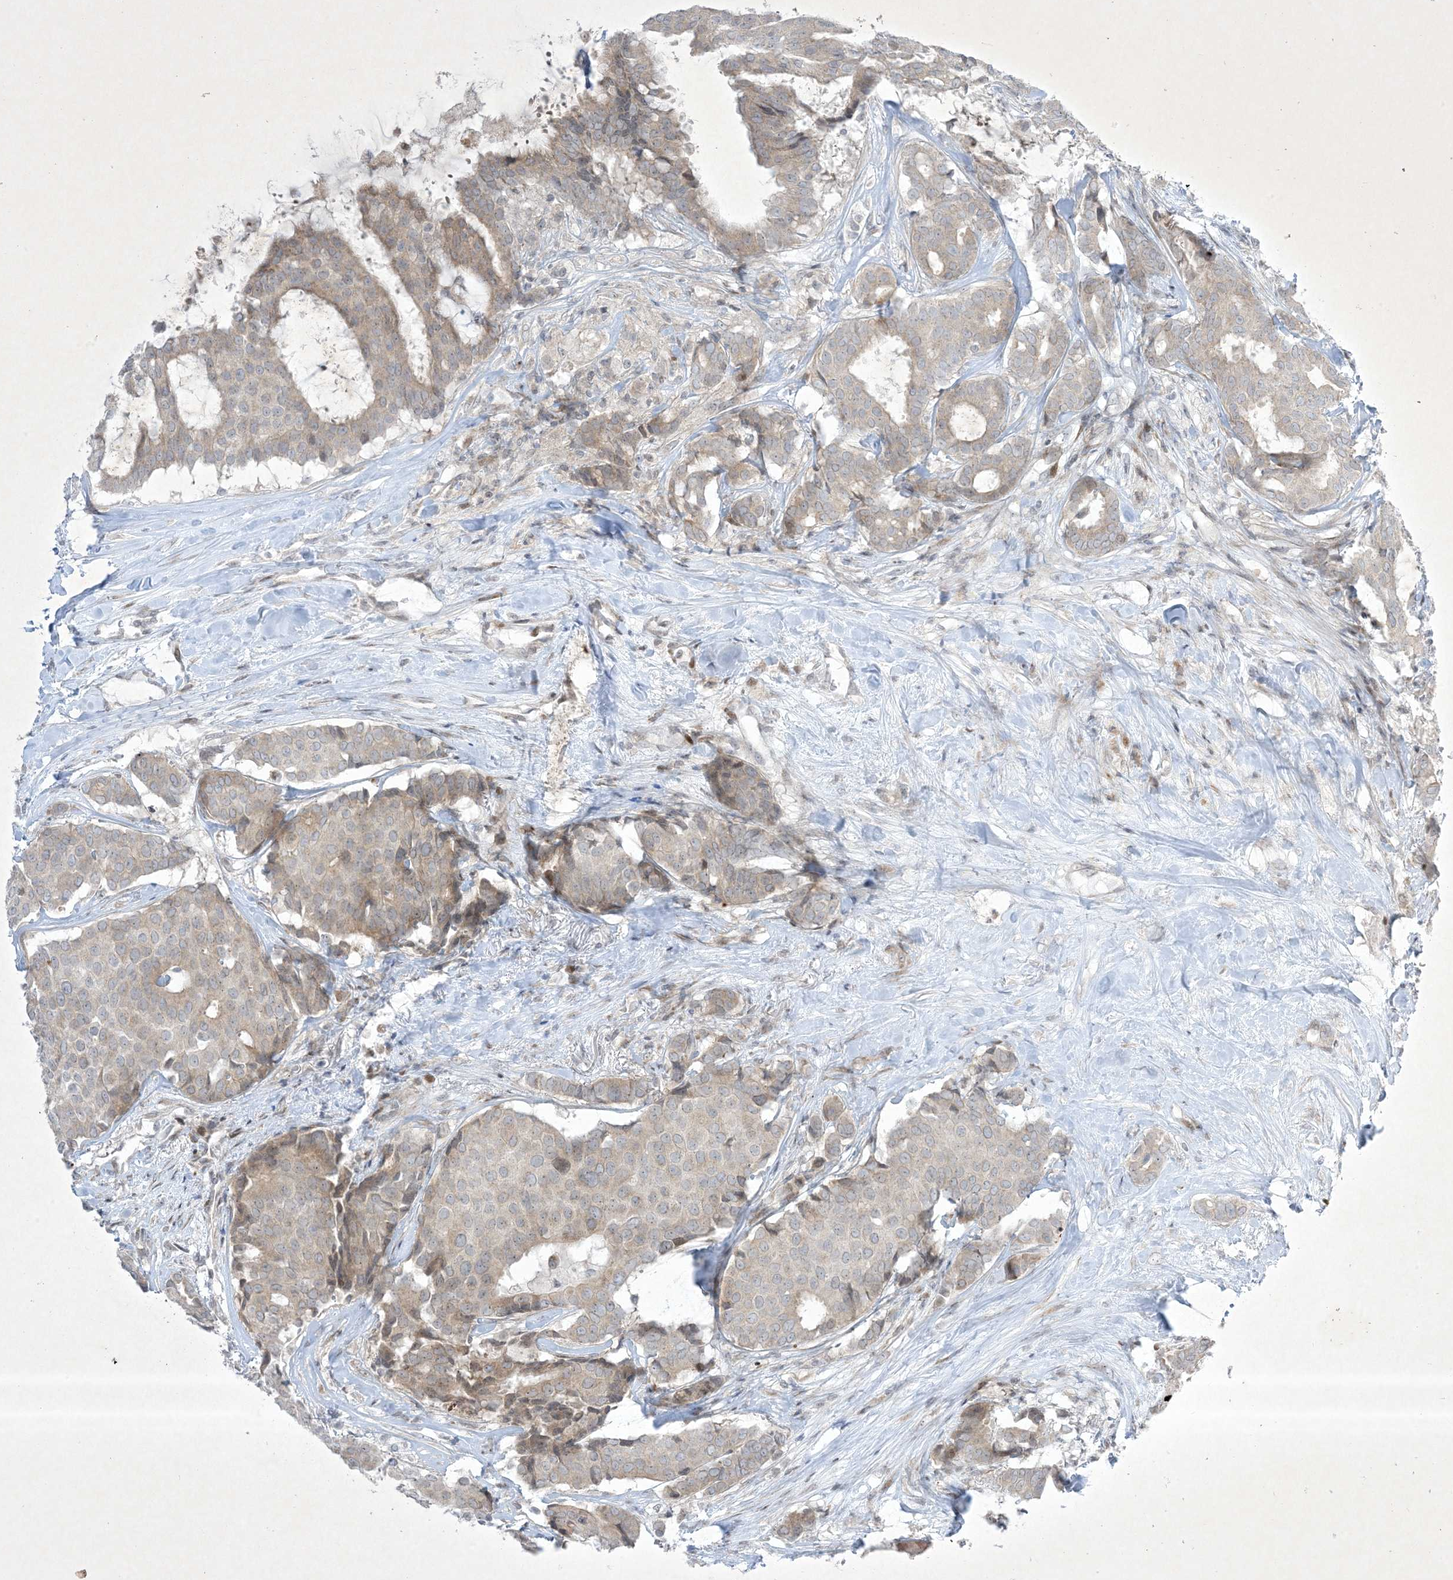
{"staining": {"intensity": "moderate", "quantity": "<25%", "location": "cytoplasmic/membranous"}, "tissue": "breast cancer", "cell_type": "Tumor cells", "image_type": "cancer", "snomed": [{"axis": "morphology", "description": "Duct carcinoma"}, {"axis": "topography", "description": "Breast"}], "caption": "A brown stain highlights moderate cytoplasmic/membranous staining of a protein in breast cancer tumor cells. The staining is performed using DAB brown chromogen to label protein expression. The nuclei are counter-stained blue using hematoxylin.", "gene": "SOGA3", "patient": {"sex": "female", "age": 75}}